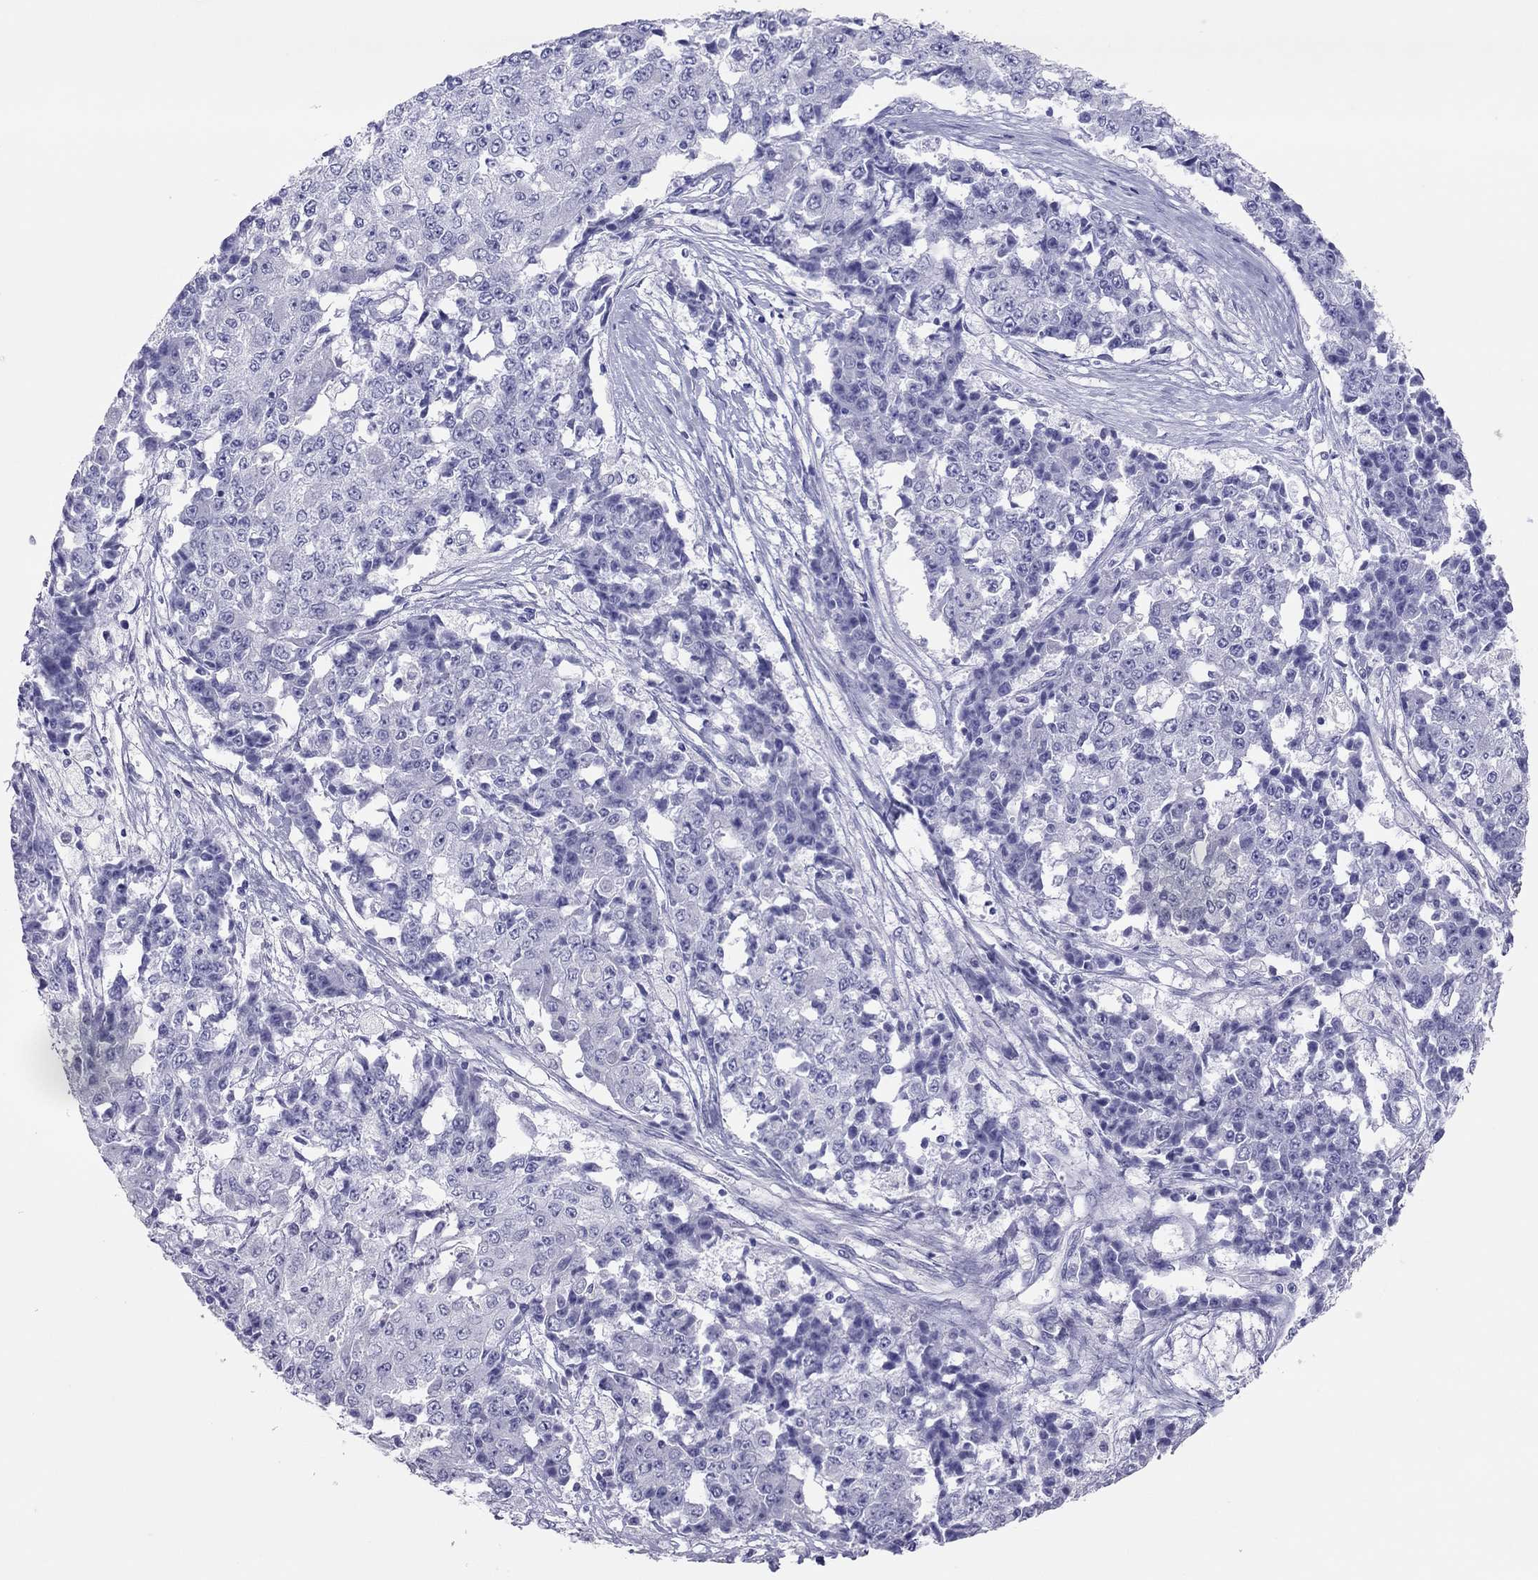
{"staining": {"intensity": "negative", "quantity": "none", "location": "none"}, "tissue": "ovarian cancer", "cell_type": "Tumor cells", "image_type": "cancer", "snomed": [{"axis": "morphology", "description": "Carcinoma, endometroid"}, {"axis": "topography", "description": "Ovary"}], "caption": "Tumor cells show no significant staining in ovarian endometroid carcinoma.", "gene": "TSHB", "patient": {"sex": "female", "age": 42}}